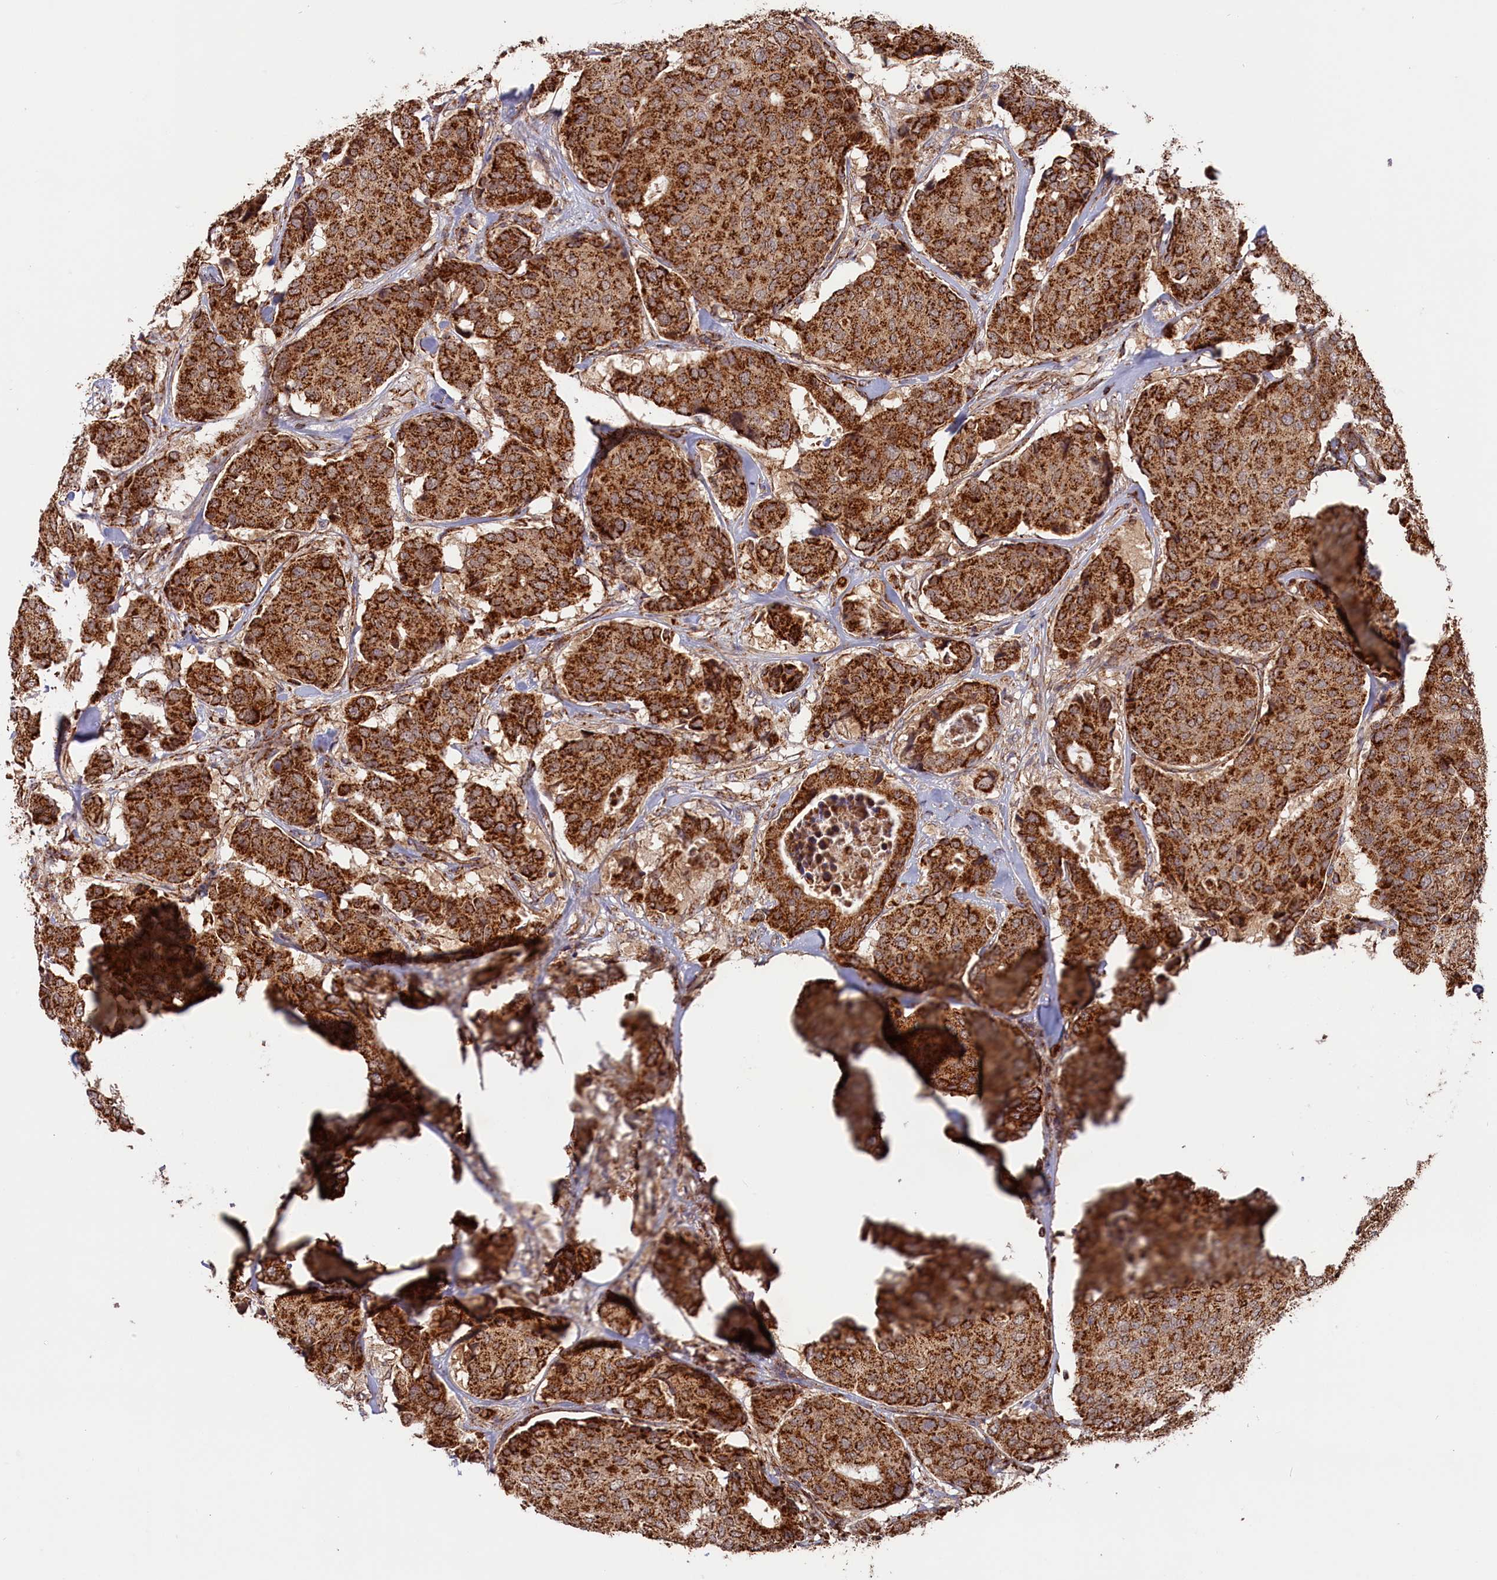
{"staining": {"intensity": "strong", "quantity": ">75%", "location": "cytoplasmic/membranous"}, "tissue": "breast cancer", "cell_type": "Tumor cells", "image_type": "cancer", "snomed": [{"axis": "morphology", "description": "Duct carcinoma"}, {"axis": "topography", "description": "Breast"}], "caption": "Strong cytoplasmic/membranous protein expression is identified in about >75% of tumor cells in breast cancer.", "gene": "MACROD1", "patient": {"sex": "female", "age": 75}}